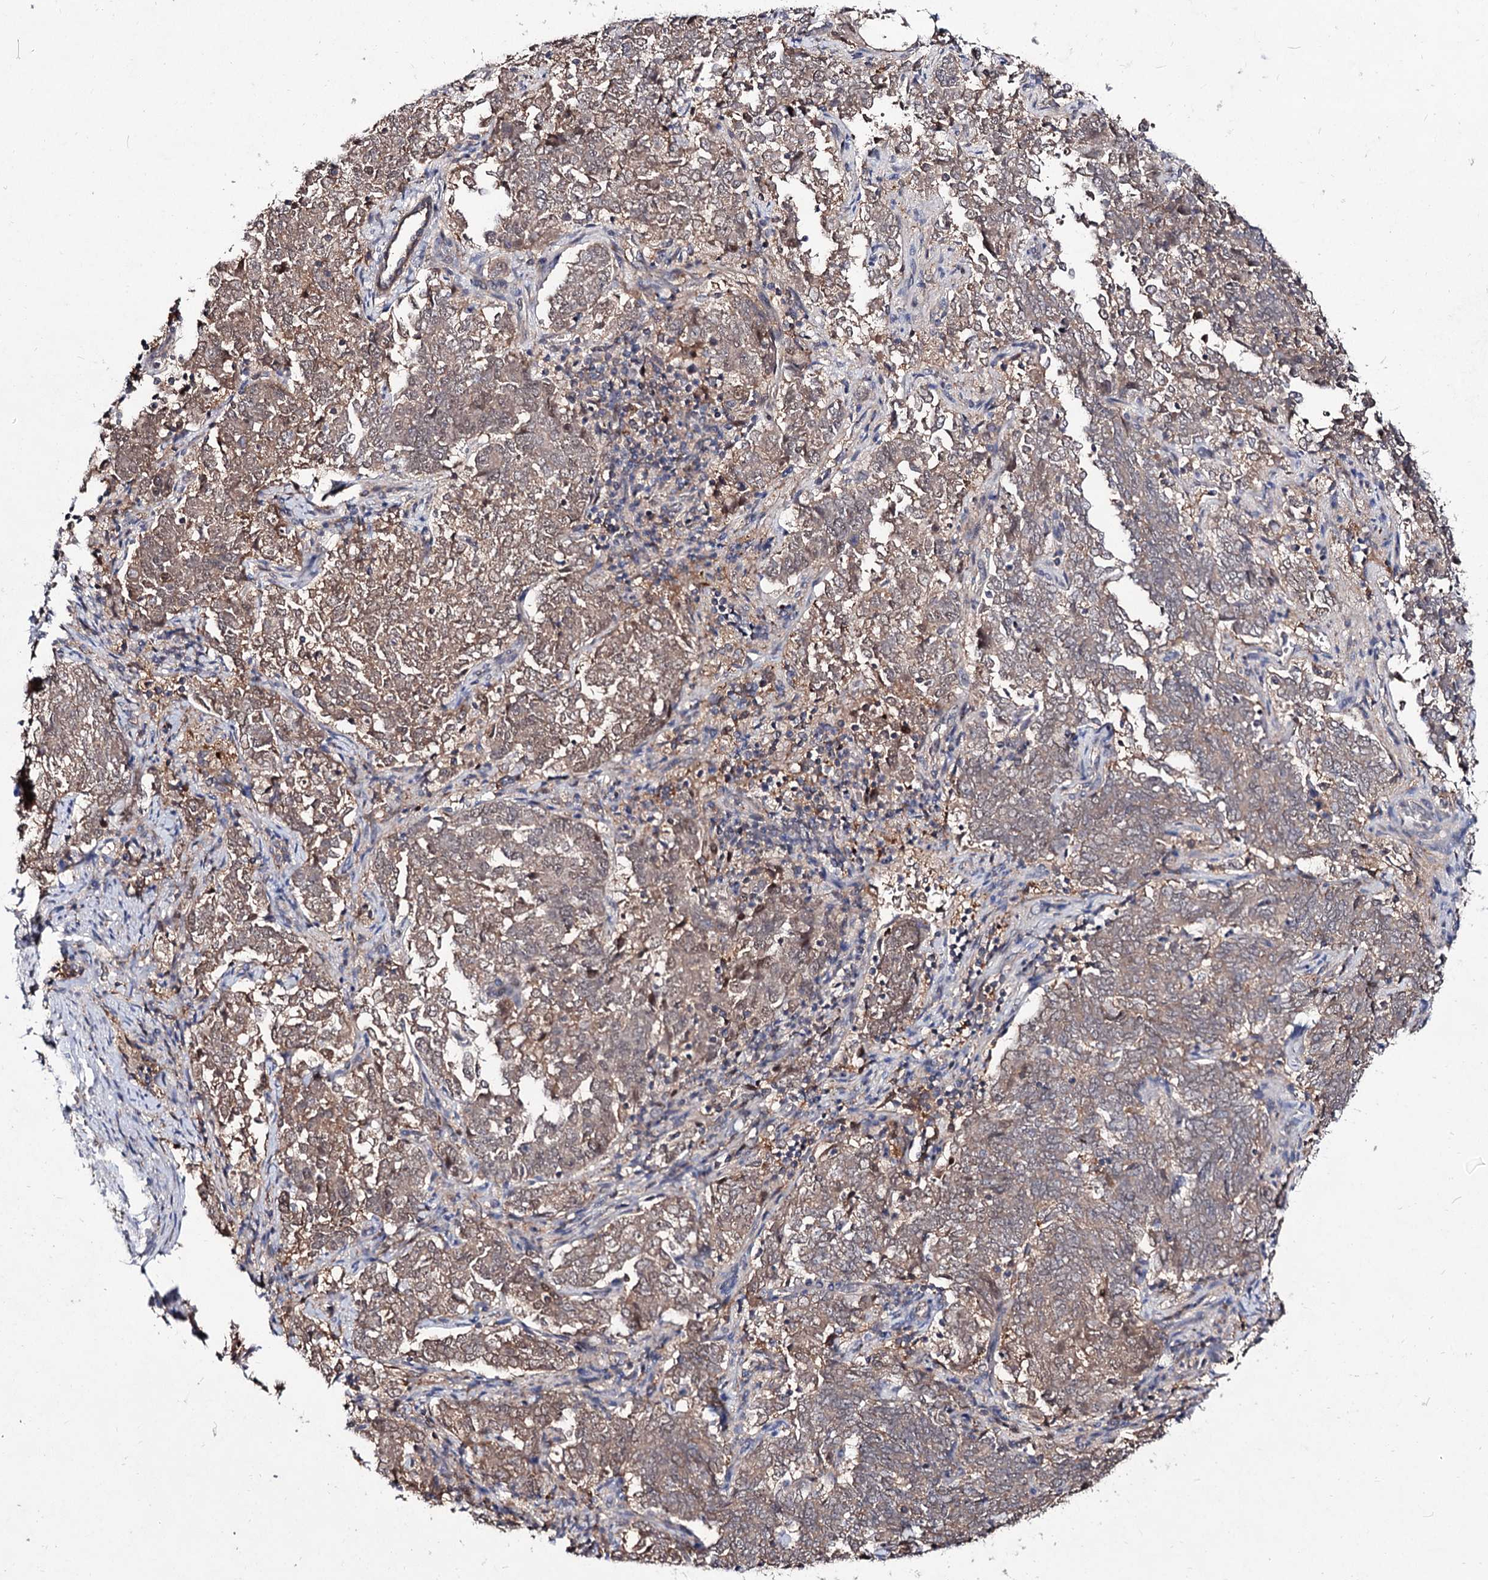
{"staining": {"intensity": "negative", "quantity": "none", "location": "none"}, "tissue": "endometrial cancer", "cell_type": "Tumor cells", "image_type": "cancer", "snomed": [{"axis": "morphology", "description": "Adenocarcinoma, NOS"}, {"axis": "topography", "description": "Endometrium"}], "caption": "Immunohistochemistry of adenocarcinoma (endometrial) demonstrates no positivity in tumor cells.", "gene": "ACTR6", "patient": {"sex": "female", "age": 80}}